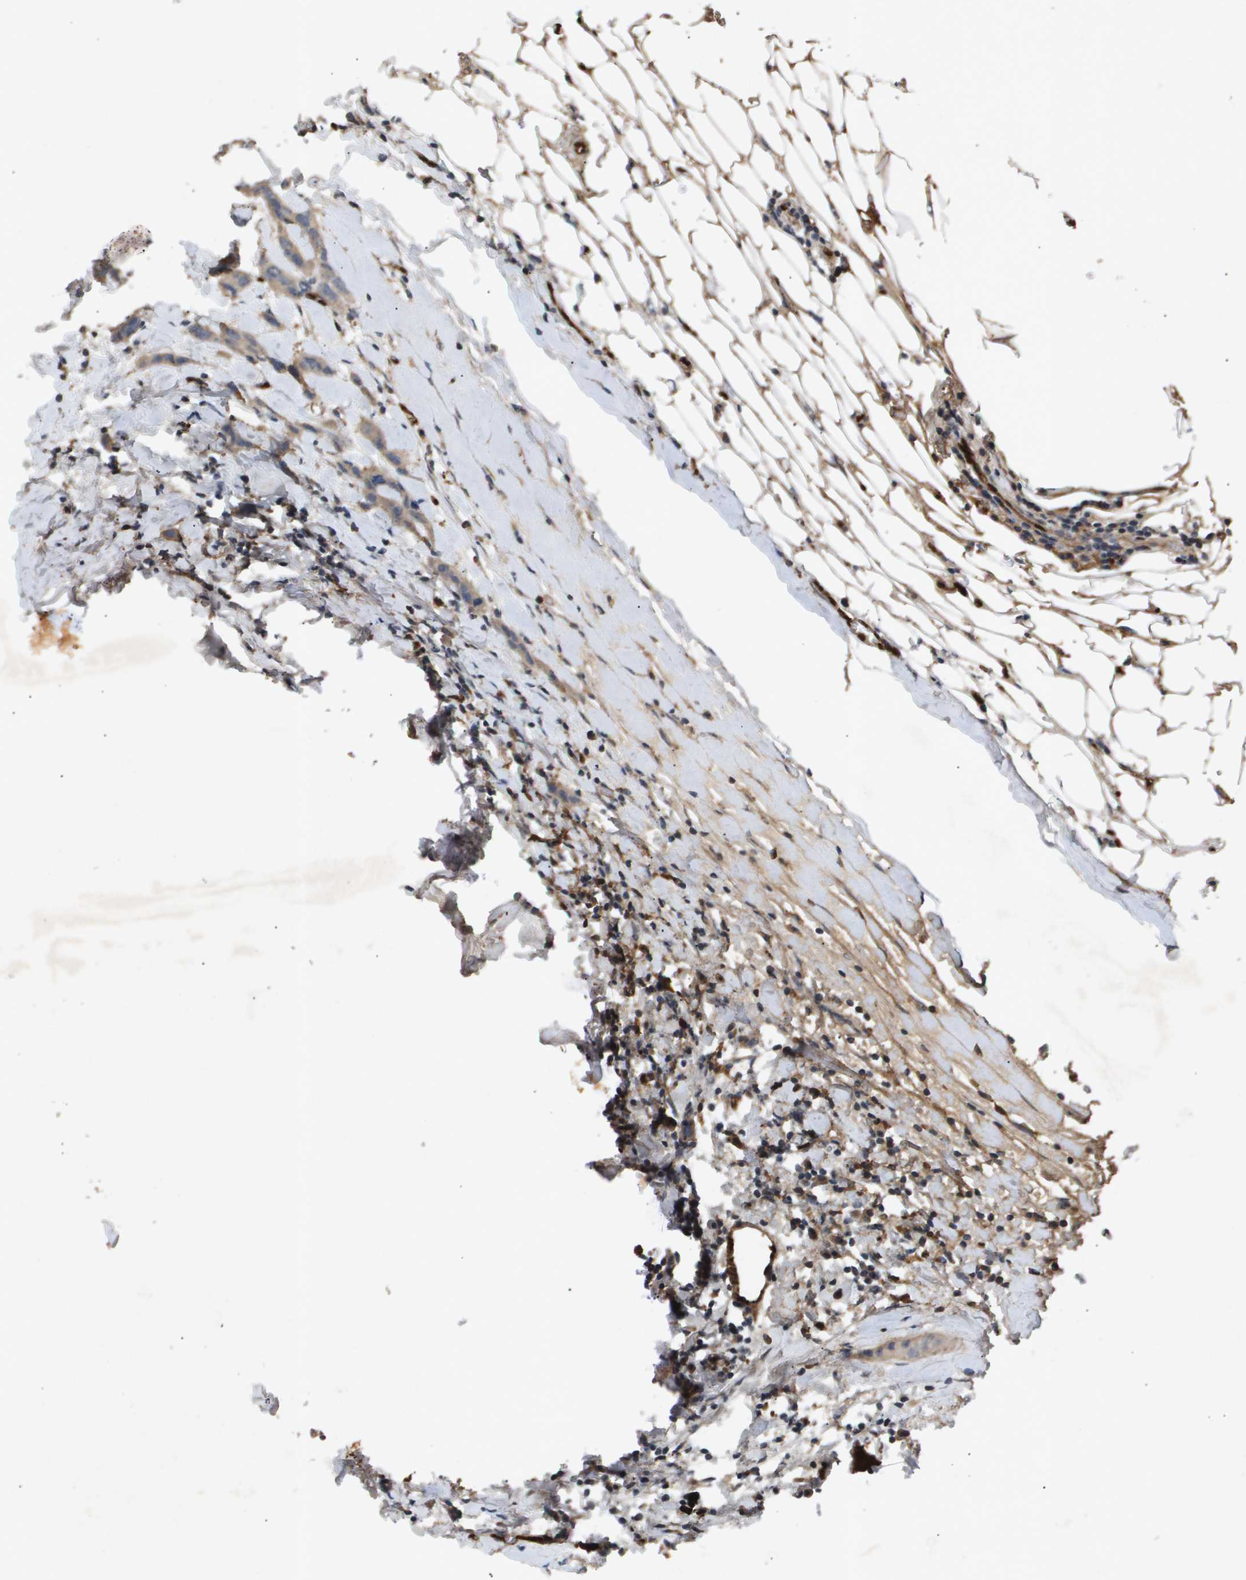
{"staining": {"intensity": "weak", "quantity": "<25%", "location": "cytoplasmic/membranous"}, "tissue": "breast cancer", "cell_type": "Tumor cells", "image_type": "cancer", "snomed": [{"axis": "morphology", "description": "Duct carcinoma"}, {"axis": "topography", "description": "Breast"}], "caption": "DAB immunohistochemical staining of breast cancer exhibits no significant positivity in tumor cells.", "gene": "ERG", "patient": {"sex": "female", "age": 50}}